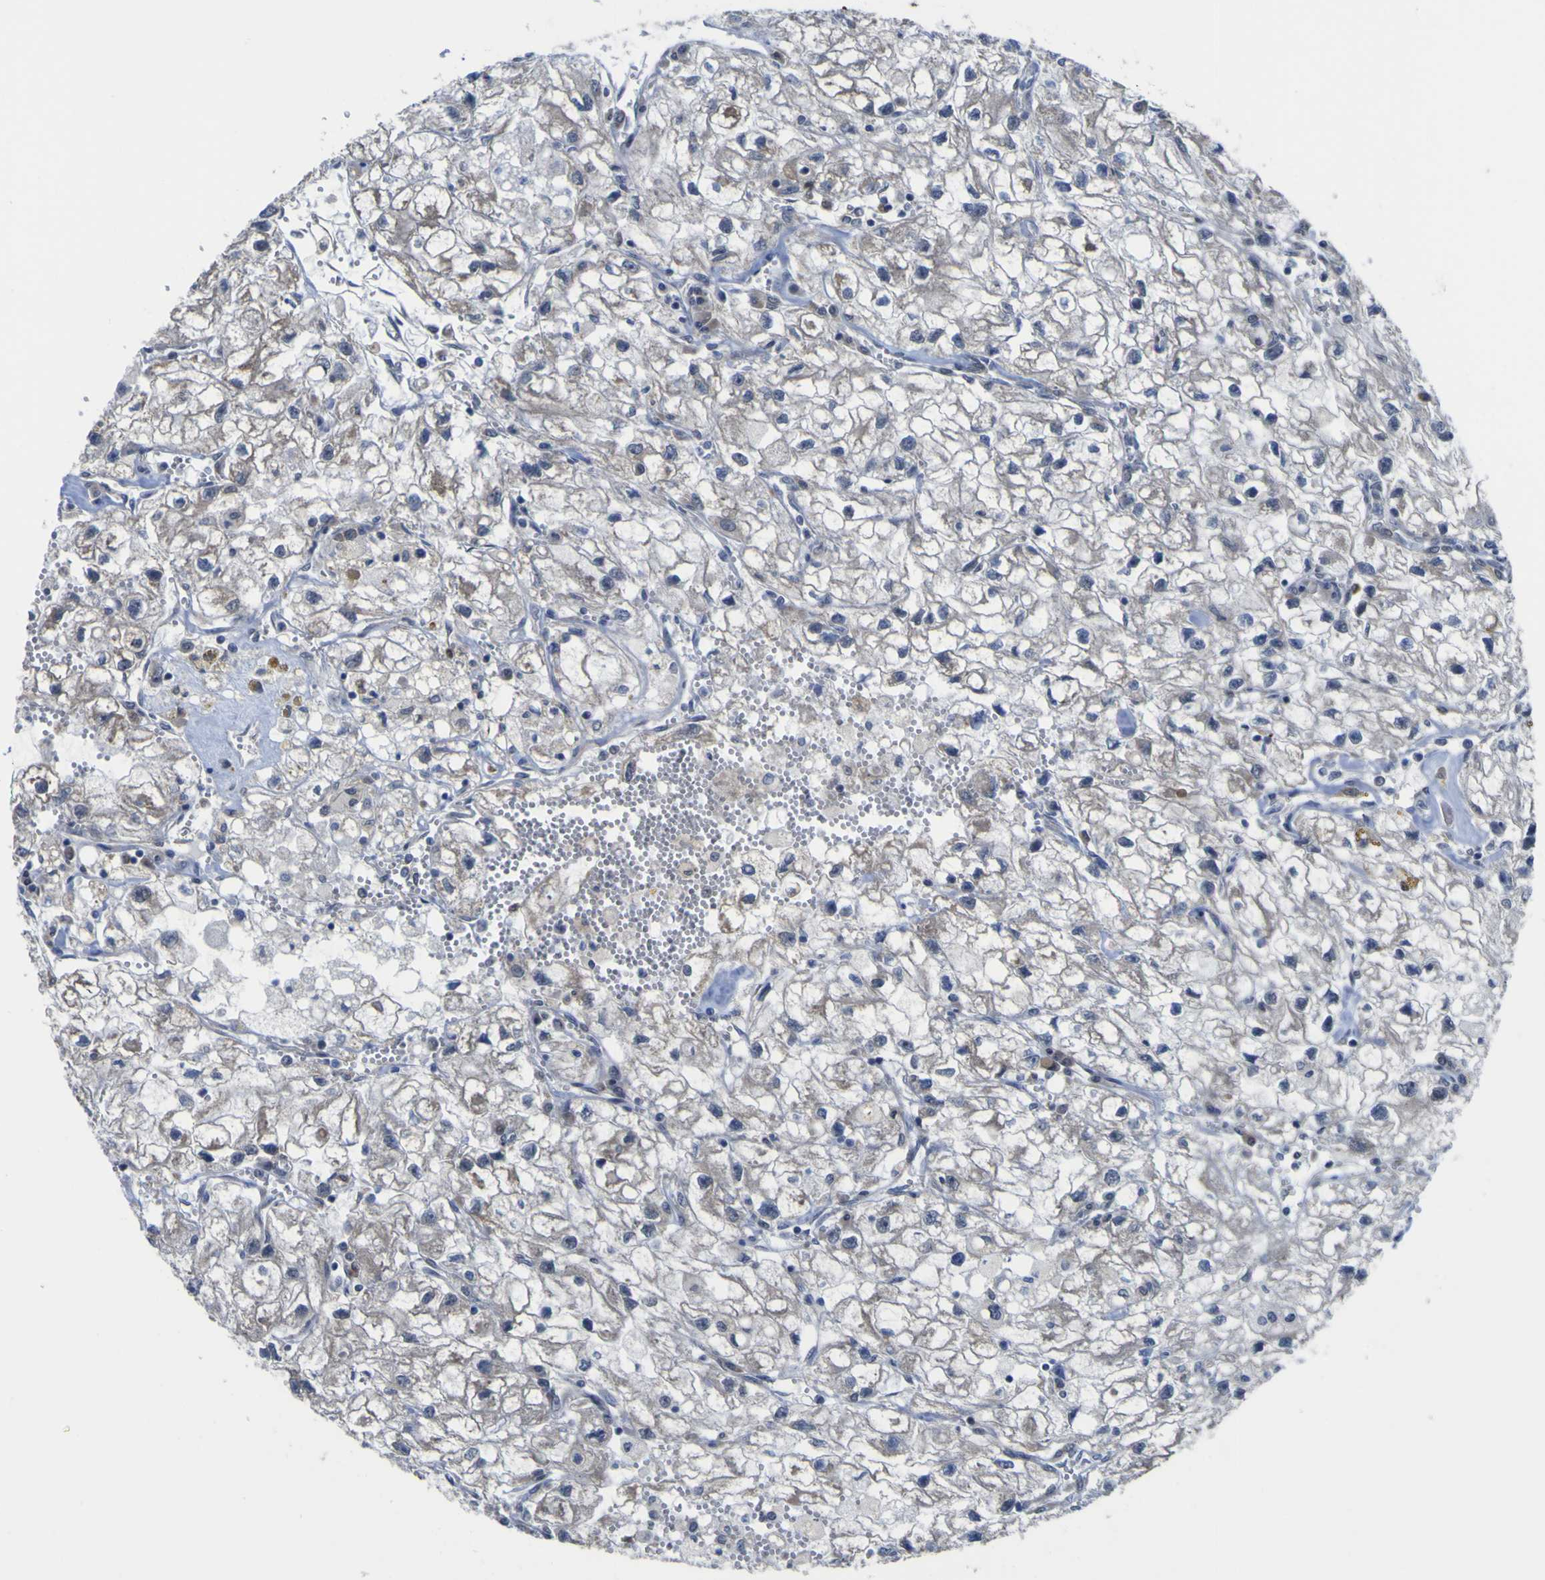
{"staining": {"intensity": "weak", "quantity": "25%-75%", "location": "cytoplasmic/membranous"}, "tissue": "renal cancer", "cell_type": "Tumor cells", "image_type": "cancer", "snomed": [{"axis": "morphology", "description": "Adenocarcinoma, NOS"}, {"axis": "topography", "description": "Kidney"}], "caption": "Immunohistochemistry image of human adenocarcinoma (renal) stained for a protein (brown), which displays low levels of weak cytoplasmic/membranous expression in approximately 25%-75% of tumor cells.", "gene": "TNFRSF11A", "patient": {"sex": "female", "age": 70}}